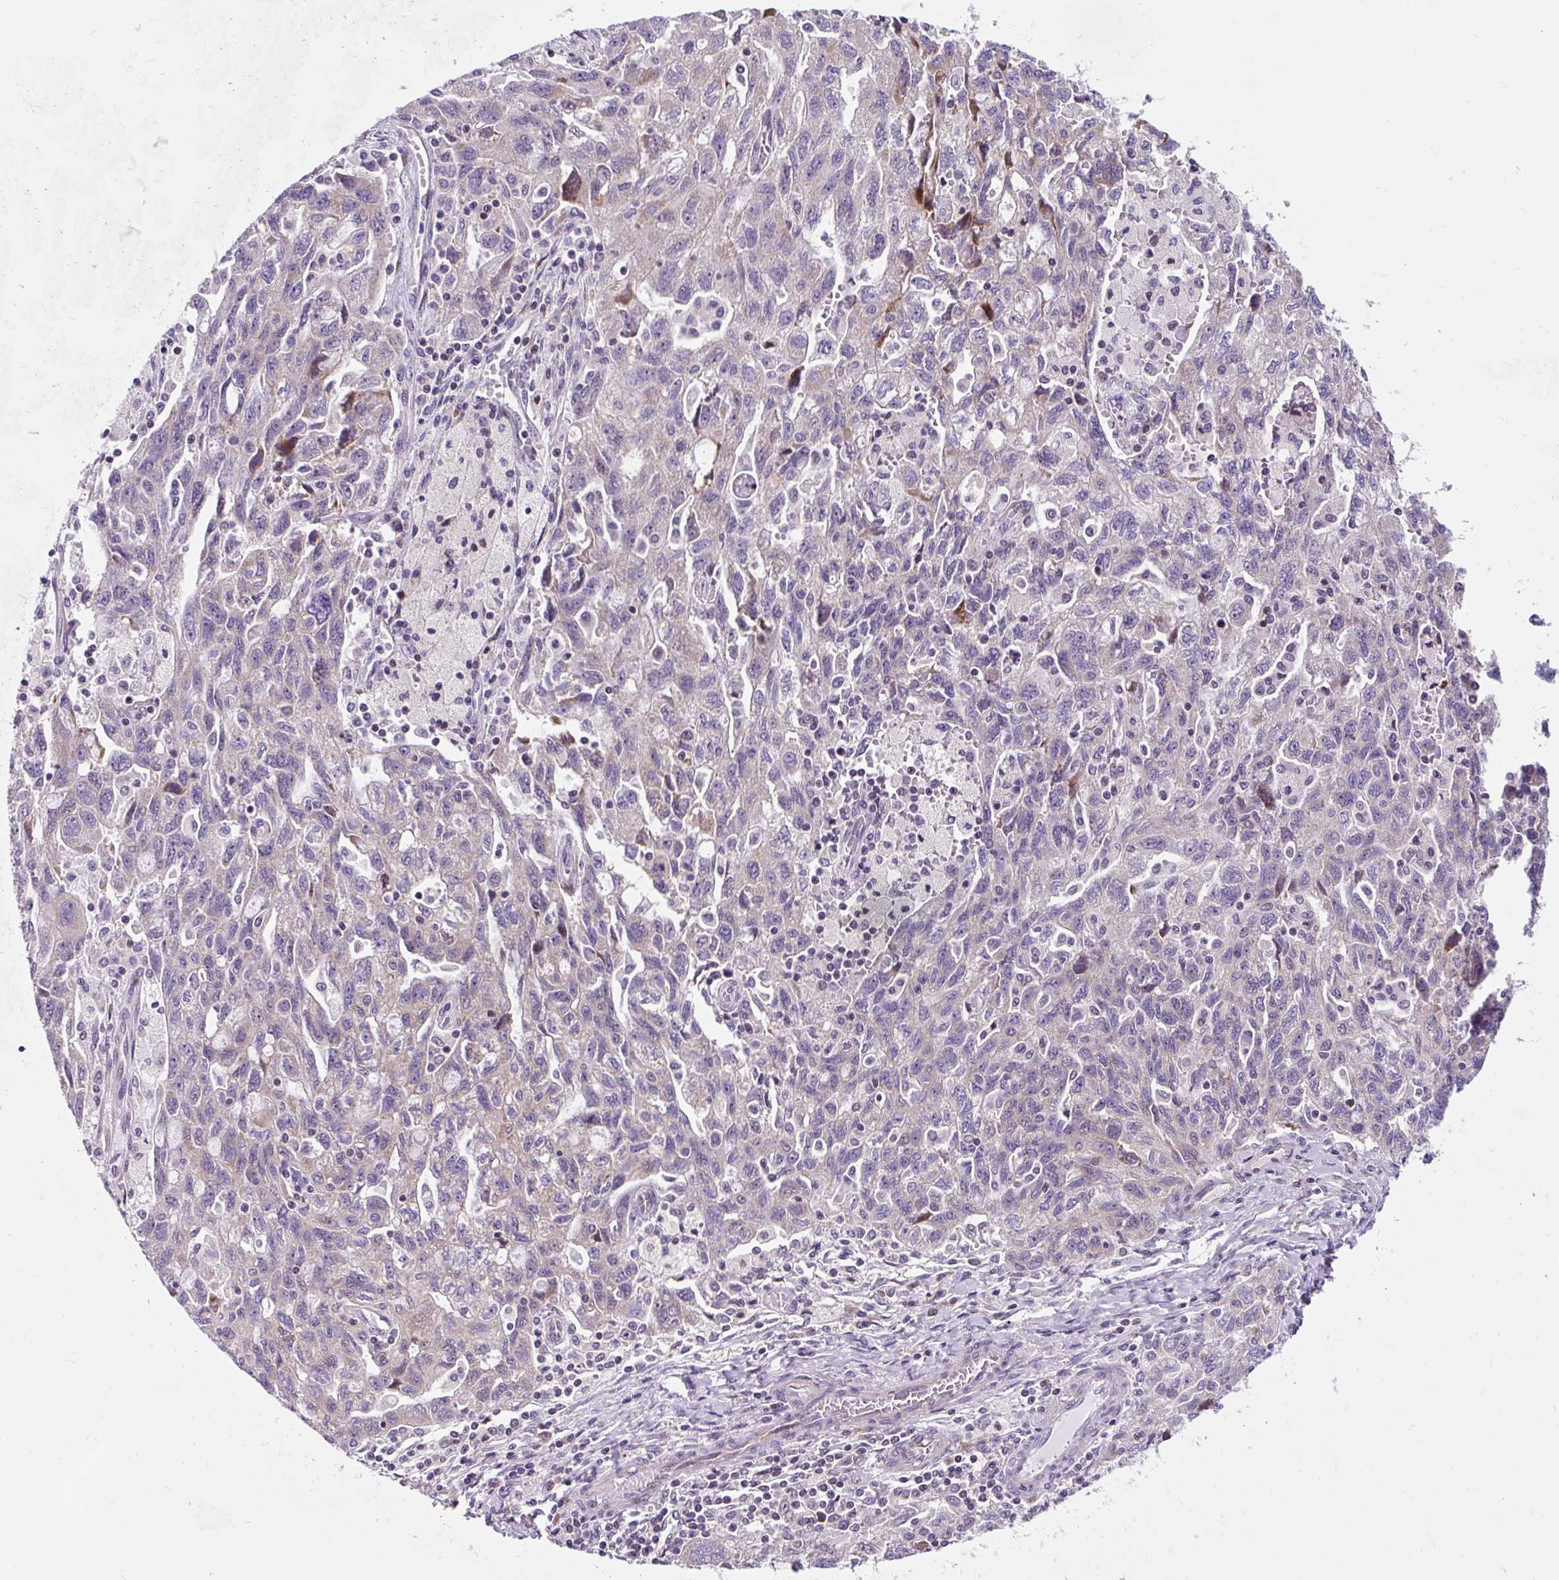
{"staining": {"intensity": "negative", "quantity": "none", "location": "none"}, "tissue": "ovarian cancer", "cell_type": "Tumor cells", "image_type": "cancer", "snomed": [{"axis": "morphology", "description": "Carcinoma, NOS"}, {"axis": "morphology", "description": "Cystadenocarcinoma, serous, NOS"}, {"axis": "topography", "description": "Ovary"}], "caption": "Image shows no significant protein expression in tumor cells of ovarian cancer (carcinoma).", "gene": "CISD3", "patient": {"sex": "female", "age": 69}}